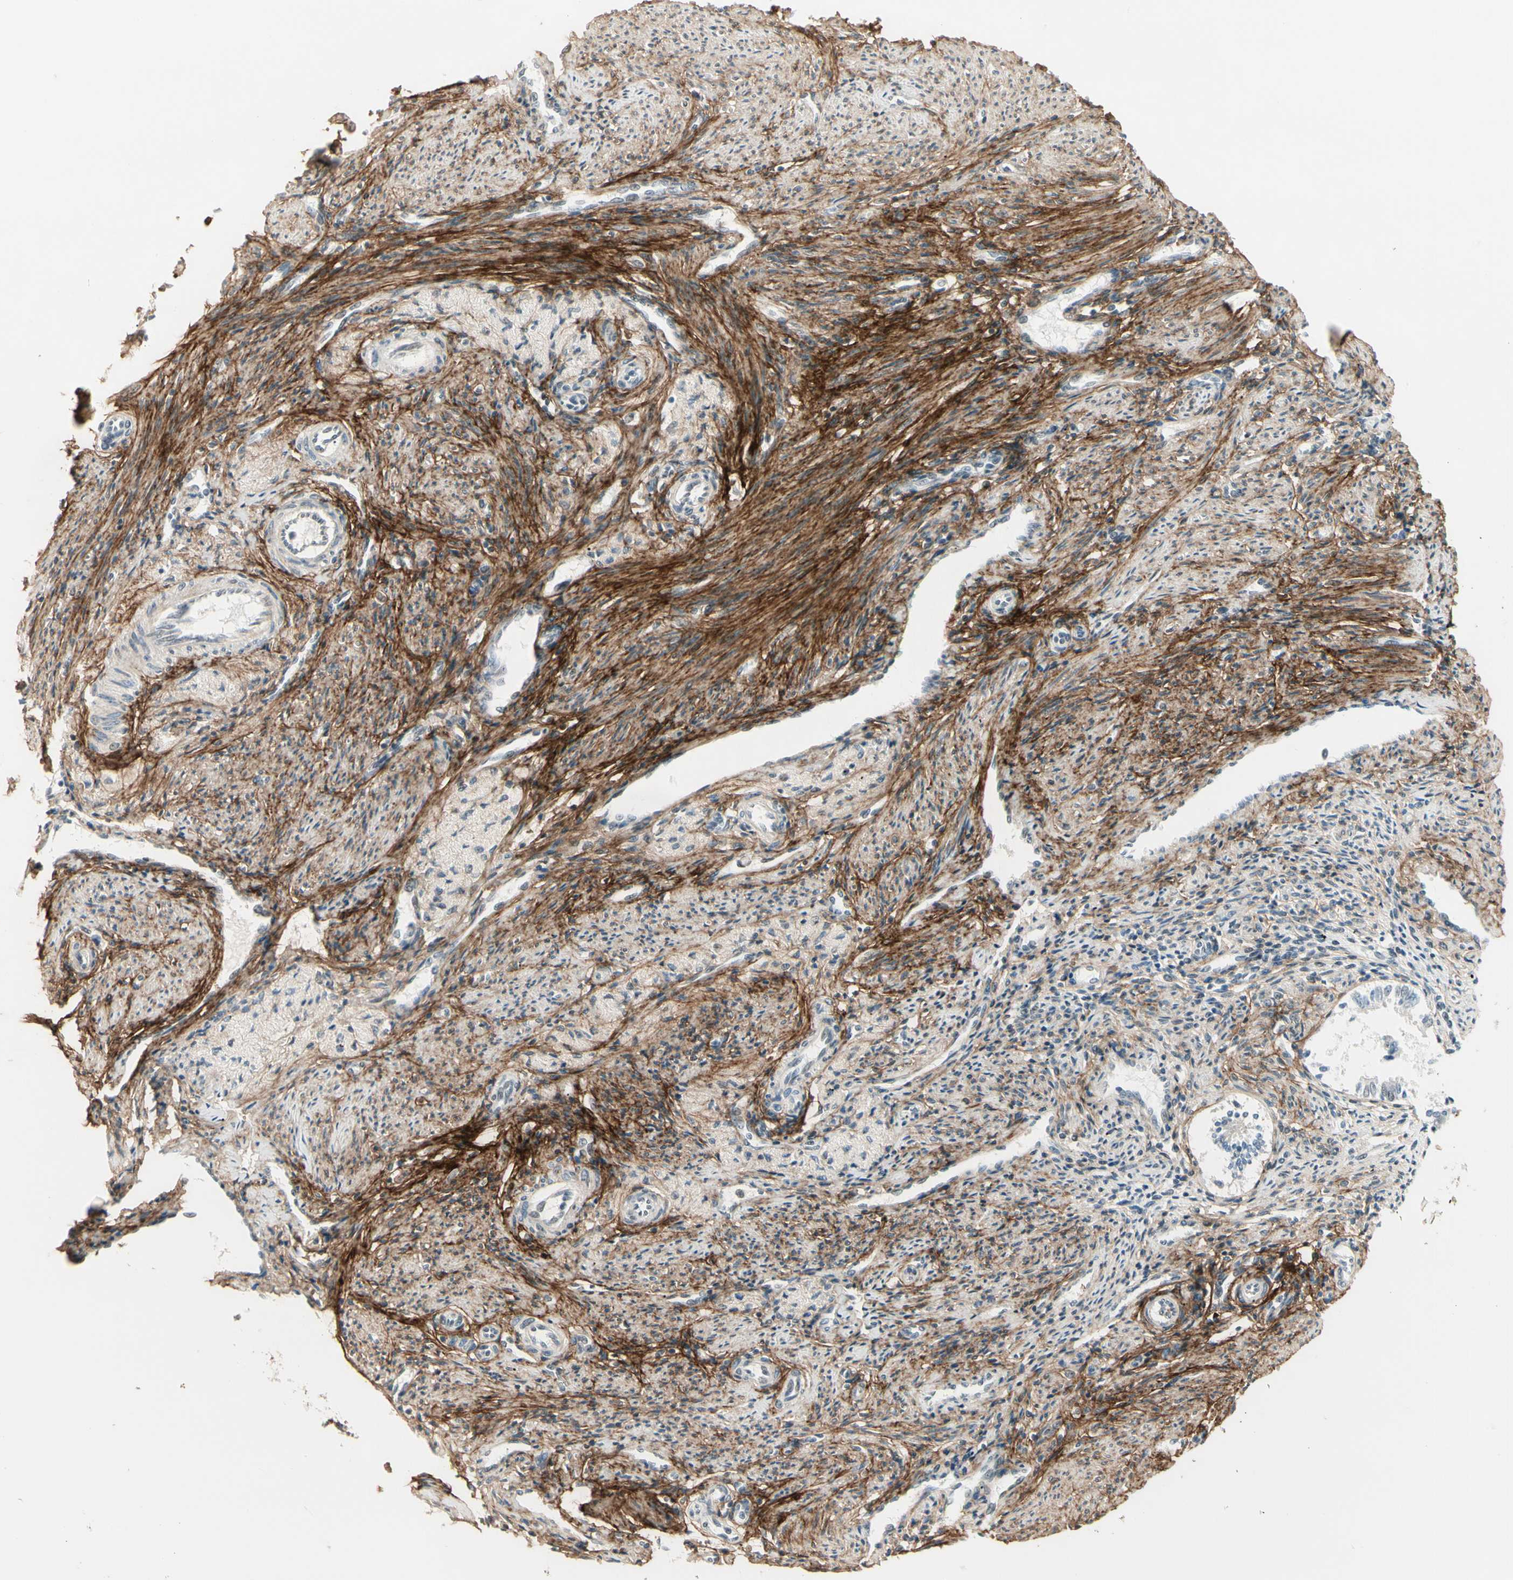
{"staining": {"intensity": "weak", "quantity": "<25%", "location": "nuclear"}, "tissue": "endometrium", "cell_type": "Cells in endometrial stroma", "image_type": "normal", "snomed": [{"axis": "morphology", "description": "Normal tissue, NOS"}, {"axis": "topography", "description": "Endometrium"}], "caption": "Immunohistochemistry (IHC) histopathology image of unremarkable endometrium: human endometrium stained with DAB displays no significant protein expression in cells in endometrial stroma. The staining is performed using DAB brown chromogen with nuclei counter-stained in using hematoxylin.", "gene": "ASPN", "patient": {"sex": "female", "age": 42}}